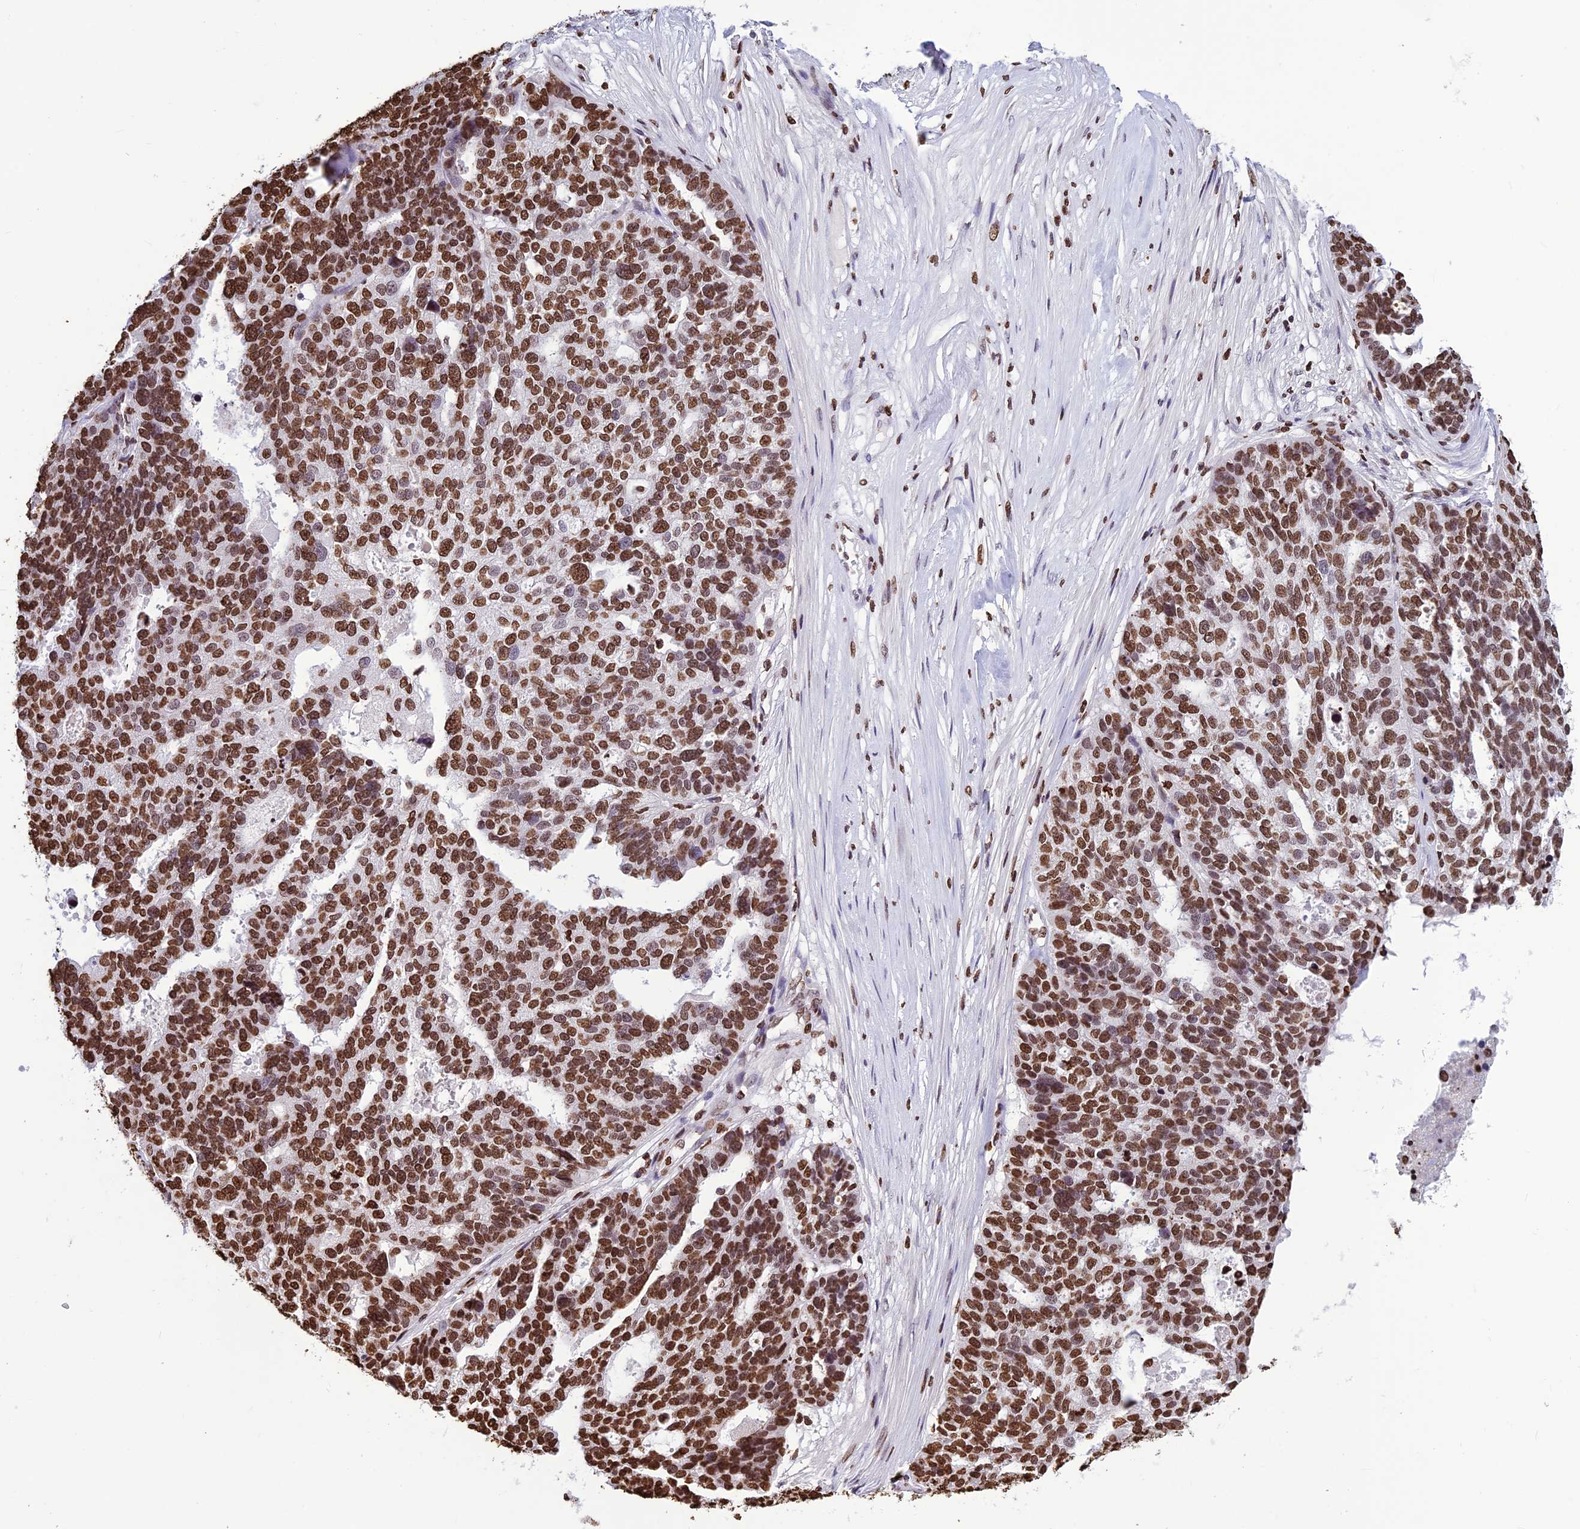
{"staining": {"intensity": "strong", "quantity": ">75%", "location": "nuclear"}, "tissue": "ovarian cancer", "cell_type": "Tumor cells", "image_type": "cancer", "snomed": [{"axis": "morphology", "description": "Cystadenocarcinoma, serous, NOS"}, {"axis": "topography", "description": "Ovary"}], "caption": "DAB immunohistochemical staining of ovarian cancer exhibits strong nuclear protein expression in approximately >75% of tumor cells.", "gene": "AKAP17A", "patient": {"sex": "female", "age": 59}}